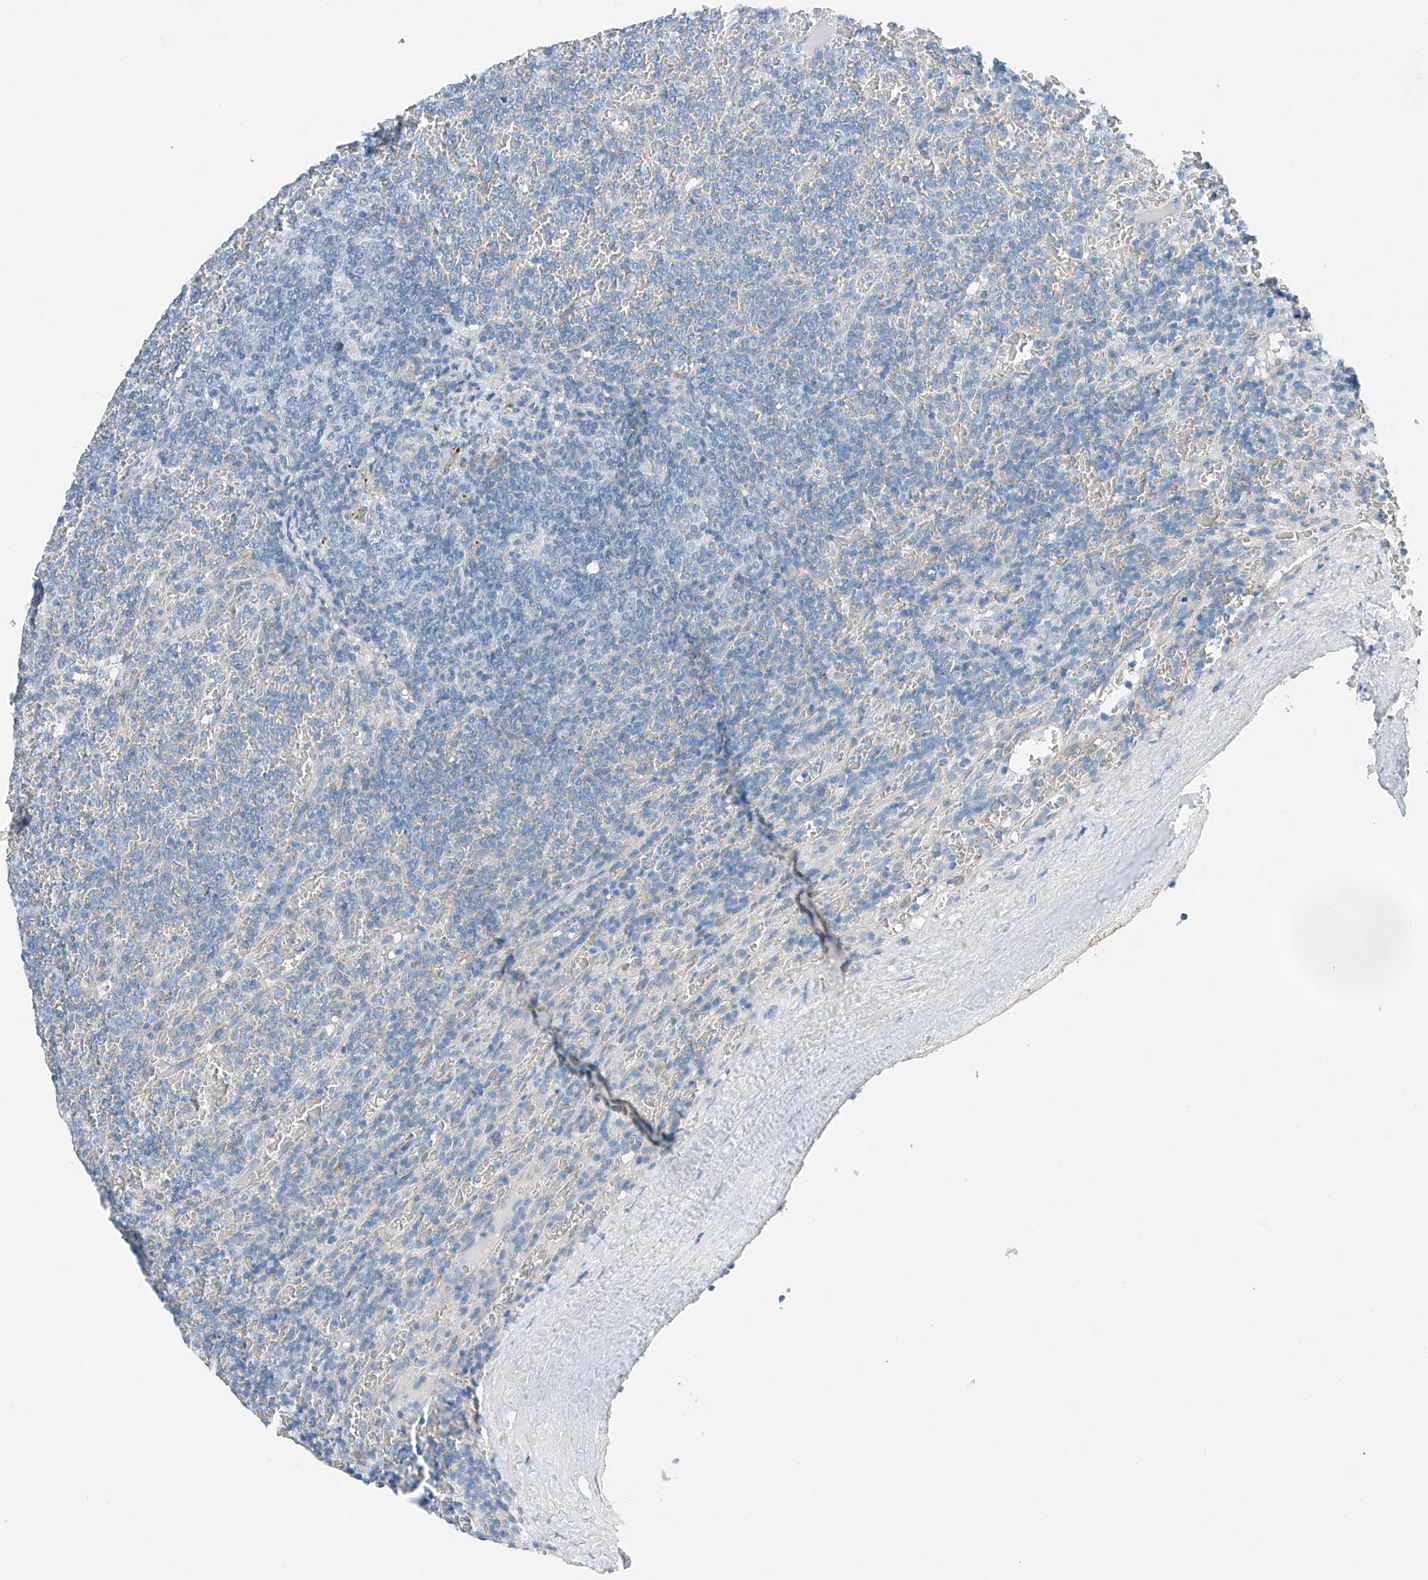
{"staining": {"intensity": "negative", "quantity": "none", "location": "none"}, "tissue": "lymphoma", "cell_type": "Tumor cells", "image_type": "cancer", "snomed": [{"axis": "morphology", "description": "Malignant lymphoma, non-Hodgkin's type, Low grade"}, {"axis": "topography", "description": "Spleen"}], "caption": "The photomicrograph displays no significant positivity in tumor cells of low-grade malignant lymphoma, non-Hodgkin's type.", "gene": "MDGA1", "patient": {"sex": "female", "age": 19}}